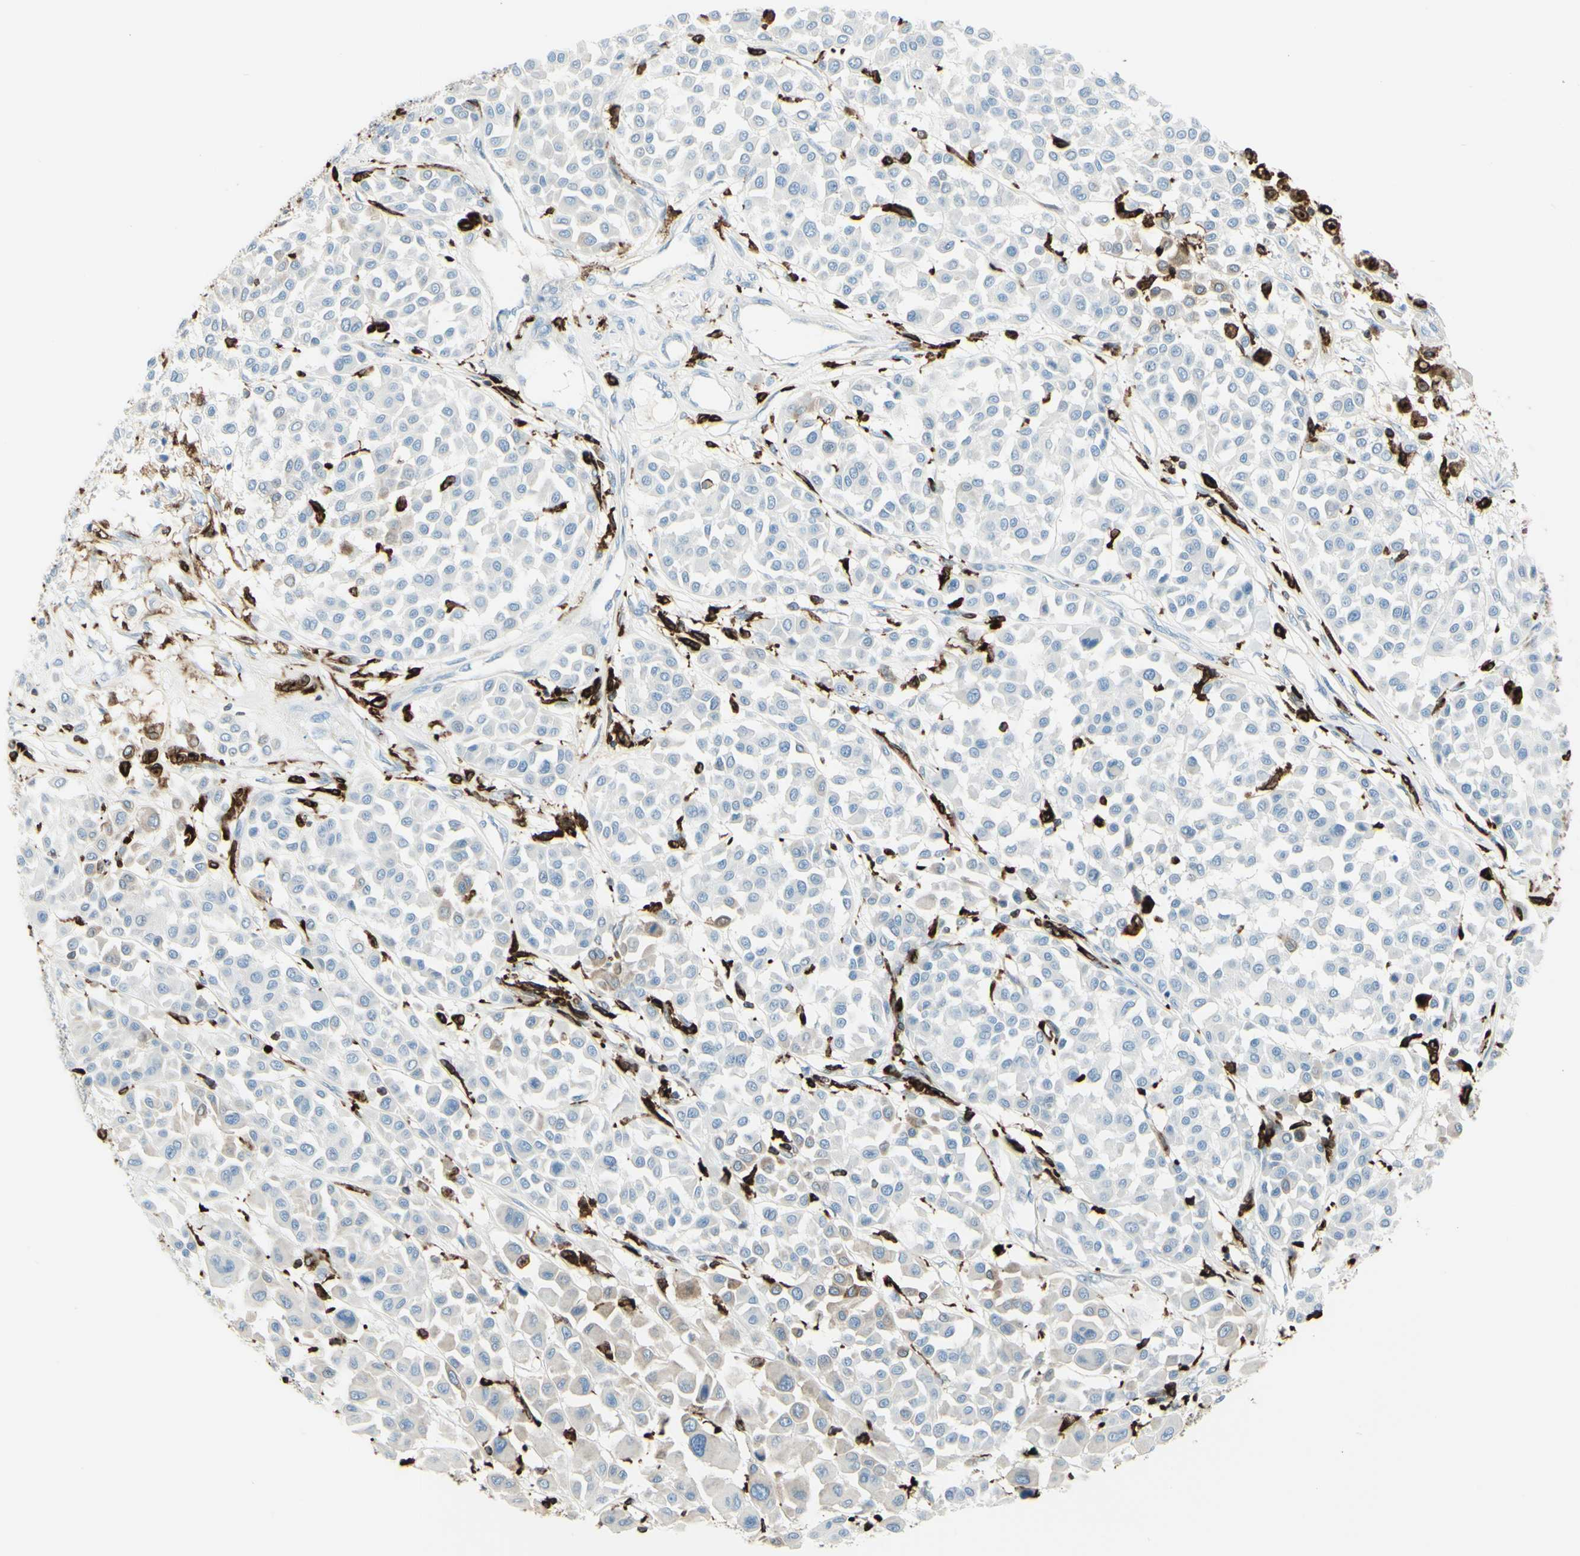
{"staining": {"intensity": "weak", "quantity": "<25%", "location": "cytoplasmic/membranous"}, "tissue": "melanoma", "cell_type": "Tumor cells", "image_type": "cancer", "snomed": [{"axis": "morphology", "description": "Malignant melanoma, Metastatic site"}, {"axis": "topography", "description": "Soft tissue"}], "caption": "IHC histopathology image of malignant melanoma (metastatic site) stained for a protein (brown), which reveals no staining in tumor cells.", "gene": "CD74", "patient": {"sex": "male", "age": 41}}